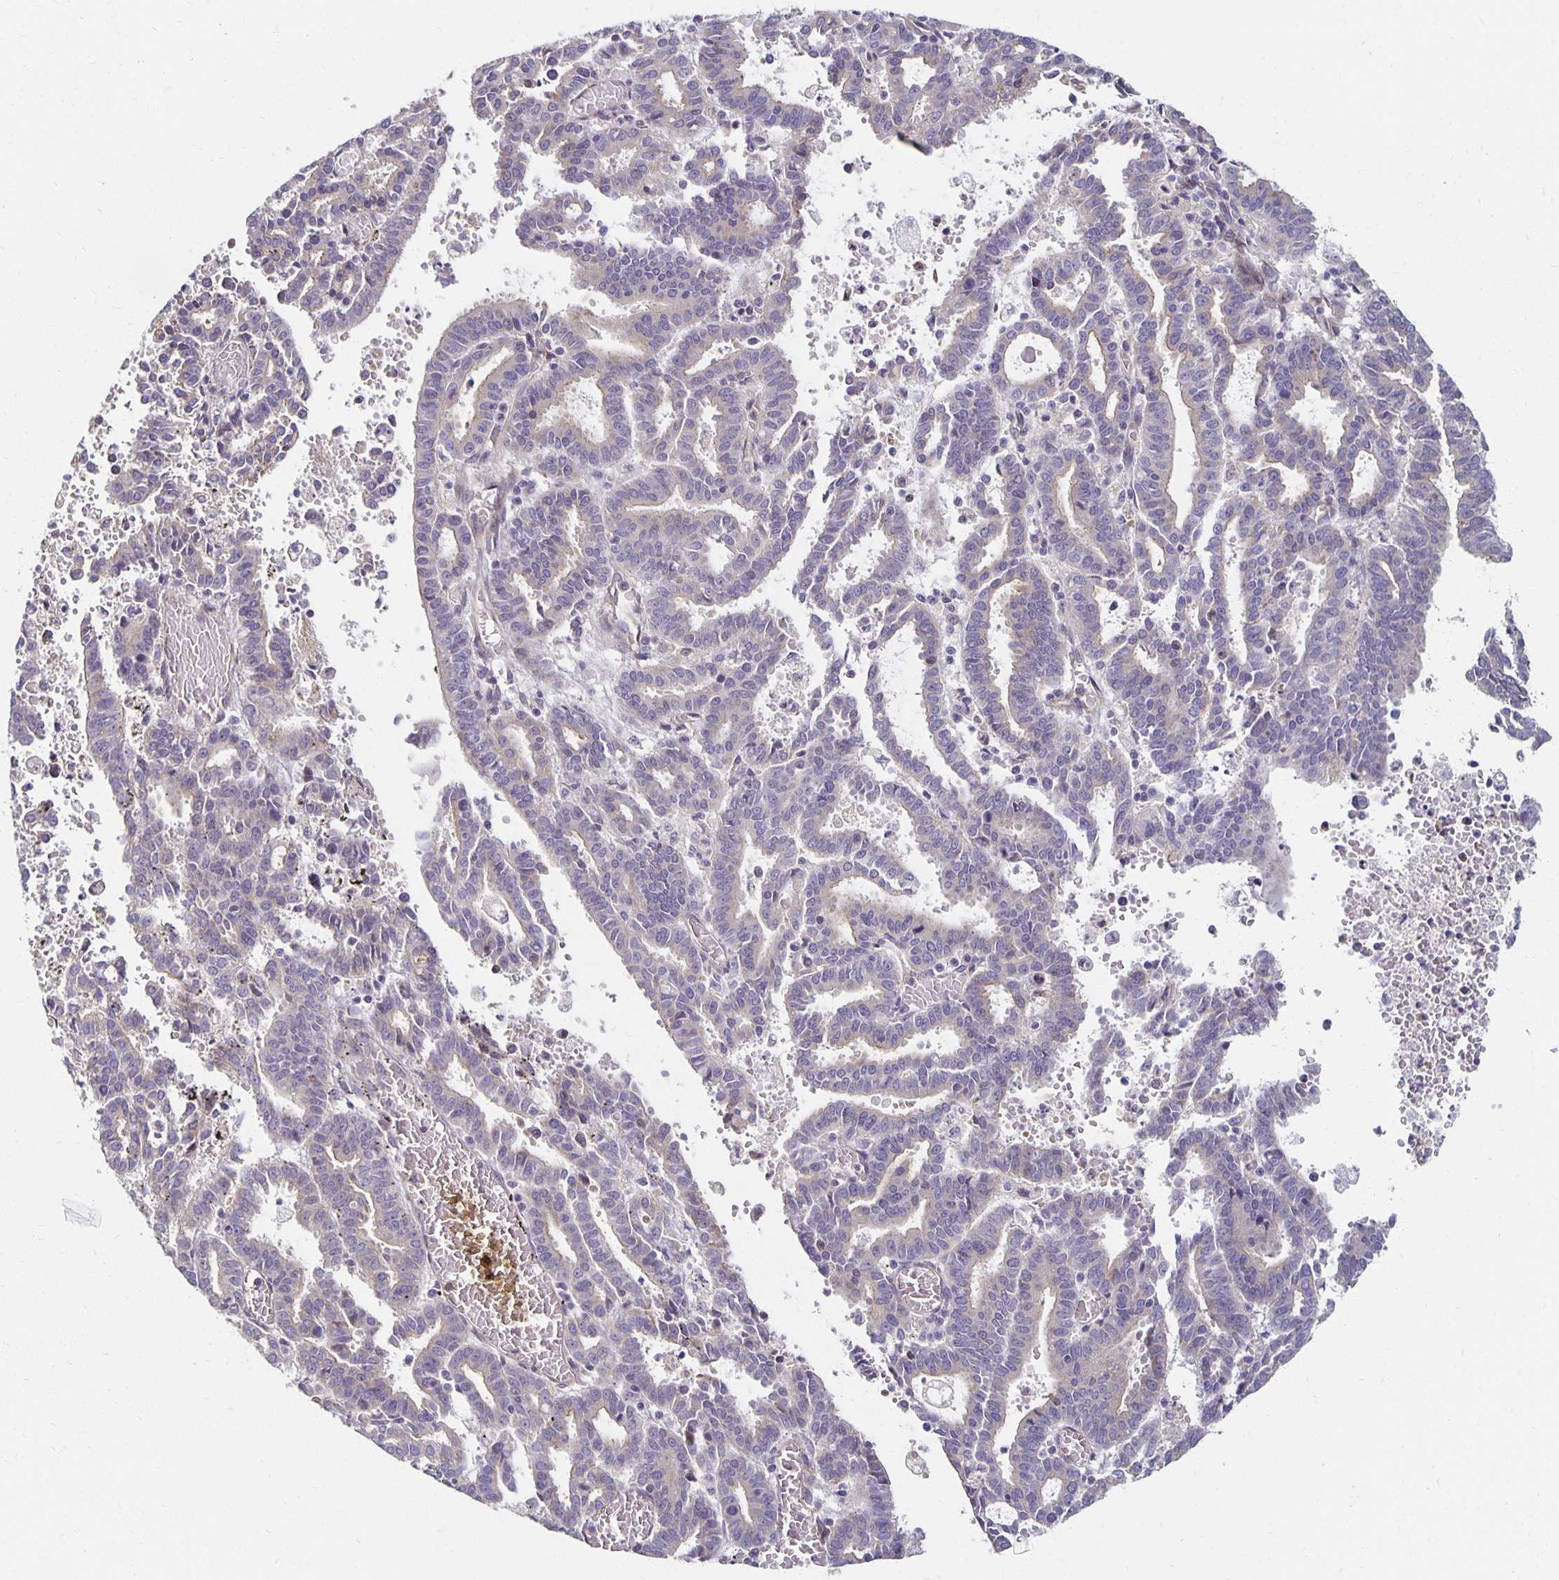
{"staining": {"intensity": "weak", "quantity": "<25%", "location": "cytoplasmic/membranous"}, "tissue": "endometrial cancer", "cell_type": "Tumor cells", "image_type": "cancer", "snomed": [{"axis": "morphology", "description": "Adenocarcinoma, NOS"}, {"axis": "topography", "description": "Uterus"}], "caption": "Tumor cells are negative for protein expression in human endometrial adenocarcinoma. (DAB immunohistochemistry visualized using brightfield microscopy, high magnification).", "gene": "SORL1", "patient": {"sex": "female", "age": 83}}